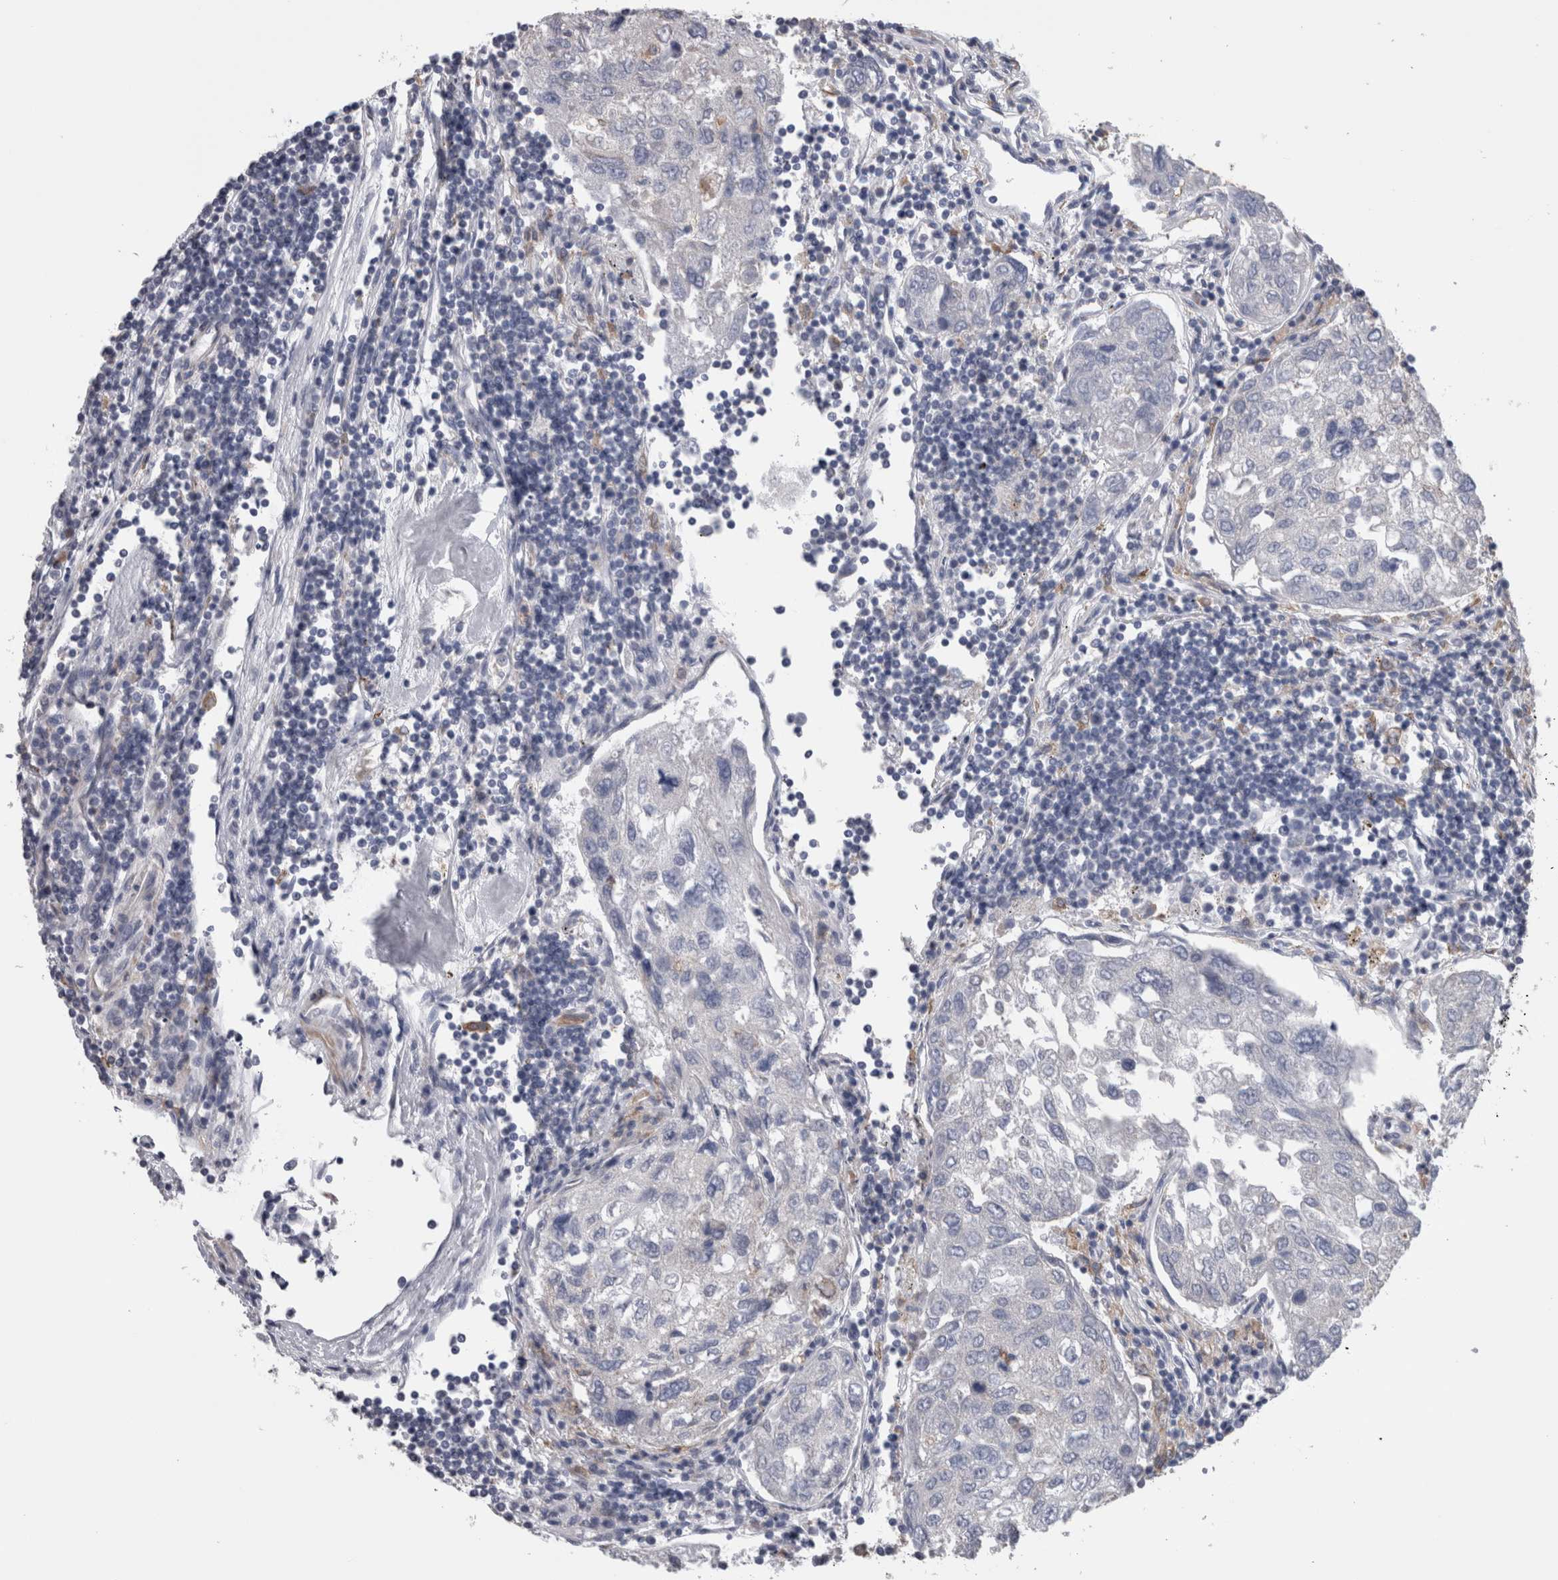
{"staining": {"intensity": "negative", "quantity": "none", "location": "none"}, "tissue": "urothelial cancer", "cell_type": "Tumor cells", "image_type": "cancer", "snomed": [{"axis": "morphology", "description": "Urothelial carcinoma, High grade"}, {"axis": "topography", "description": "Lymph node"}, {"axis": "topography", "description": "Urinary bladder"}], "caption": "Urothelial cancer was stained to show a protein in brown. There is no significant expression in tumor cells.", "gene": "GDAP1", "patient": {"sex": "male", "age": 51}}